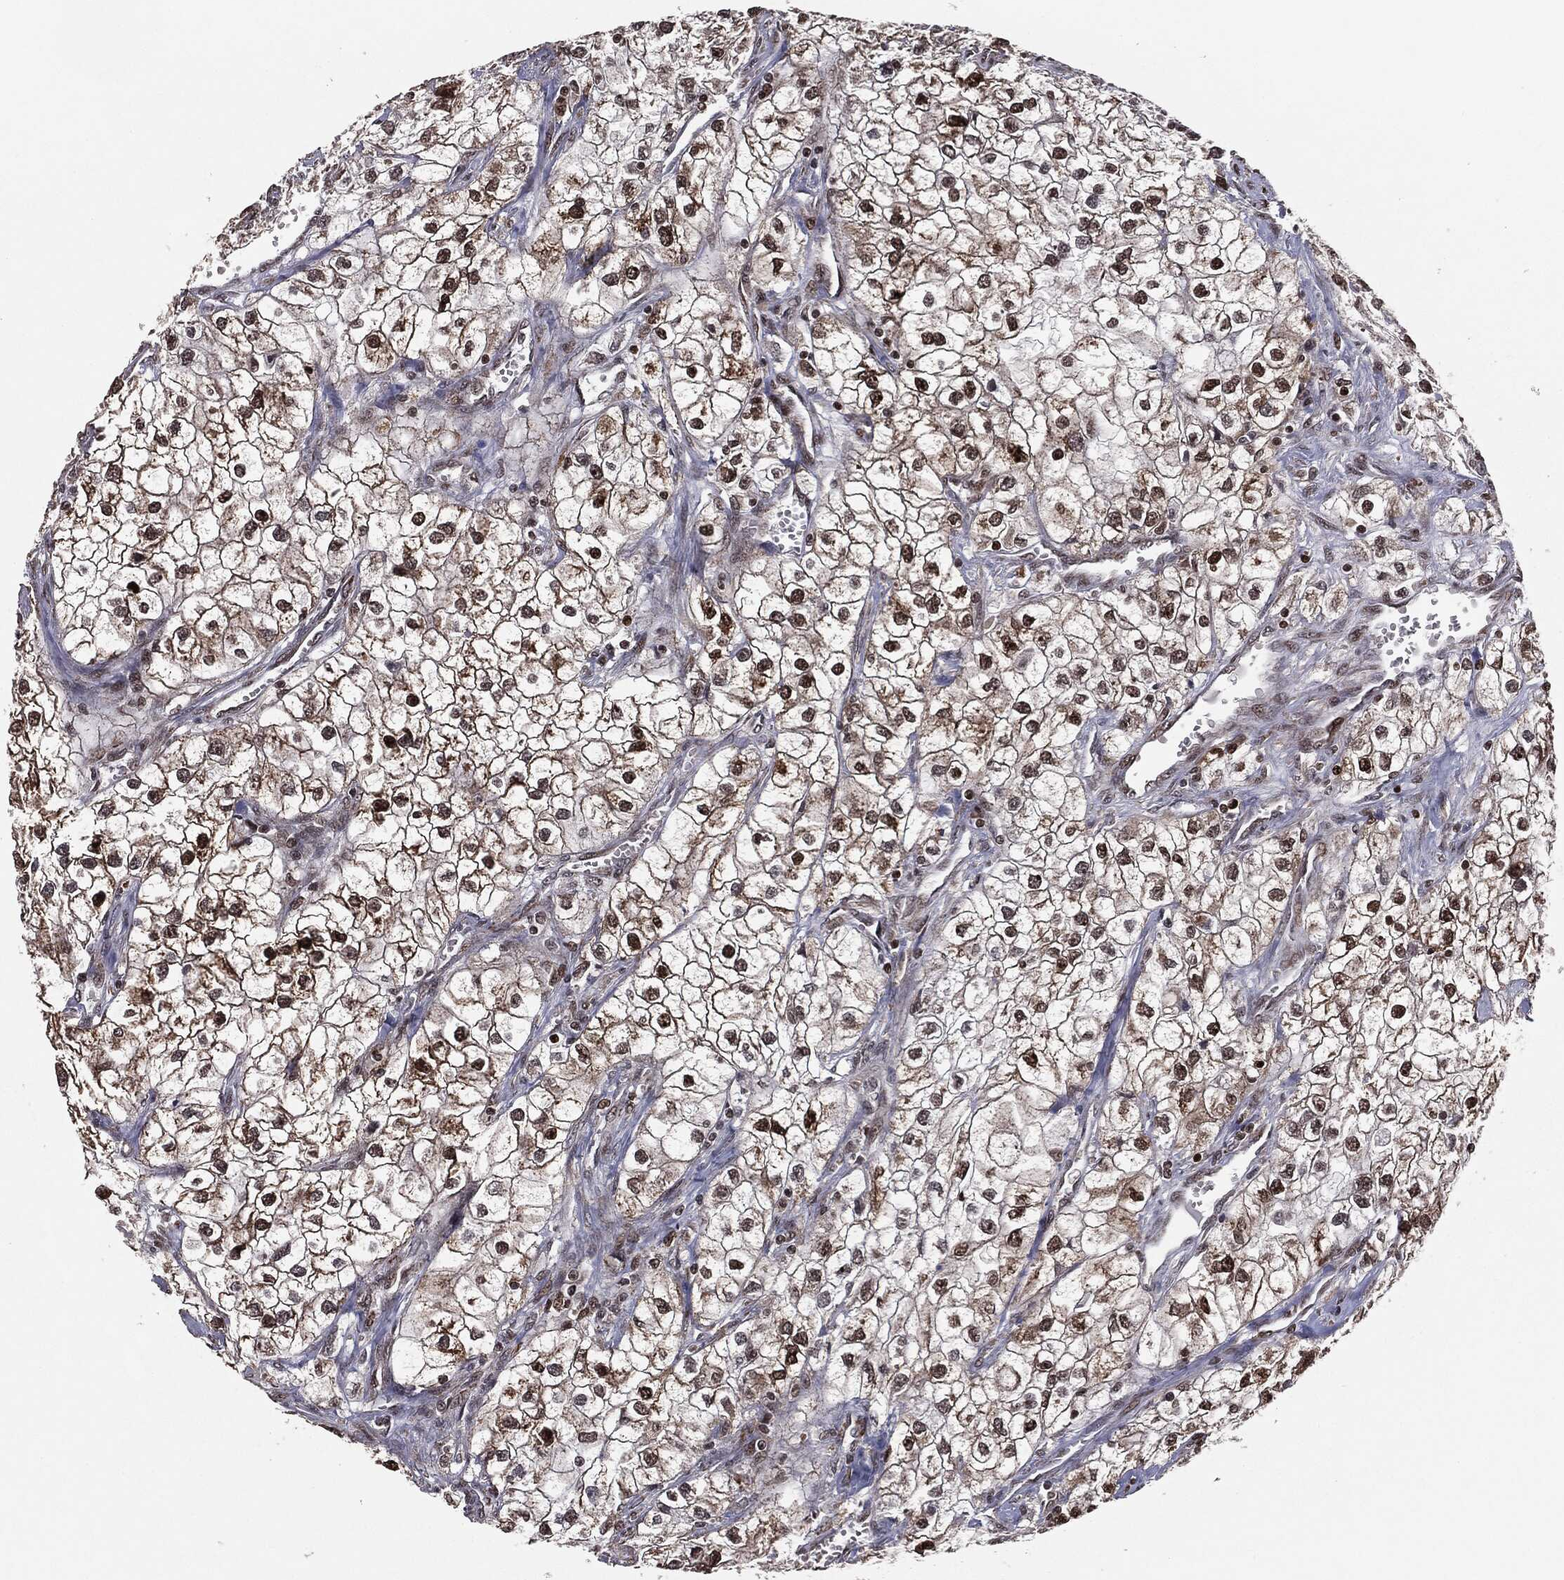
{"staining": {"intensity": "strong", "quantity": ">75%", "location": "cytoplasmic/membranous,nuclear"}, "tissue": "renal cancer", "cell_type": "Tumor cells", "image_type": "cancer", "snomed": [{"axis": "morphology", "description": "Adenocarcinoma, NOS"}, {"axis": "topography", "description": "Kidney"}], "caption": "Protein staining of renal cancer (adenocarcinoma) tissue demonstrates strong cytoplasmic/membranous and nuclear staining in approximately >75% of tumor cells.", "gene": "CHCHD2", "patient": {"sex": "male", "age": 59}}